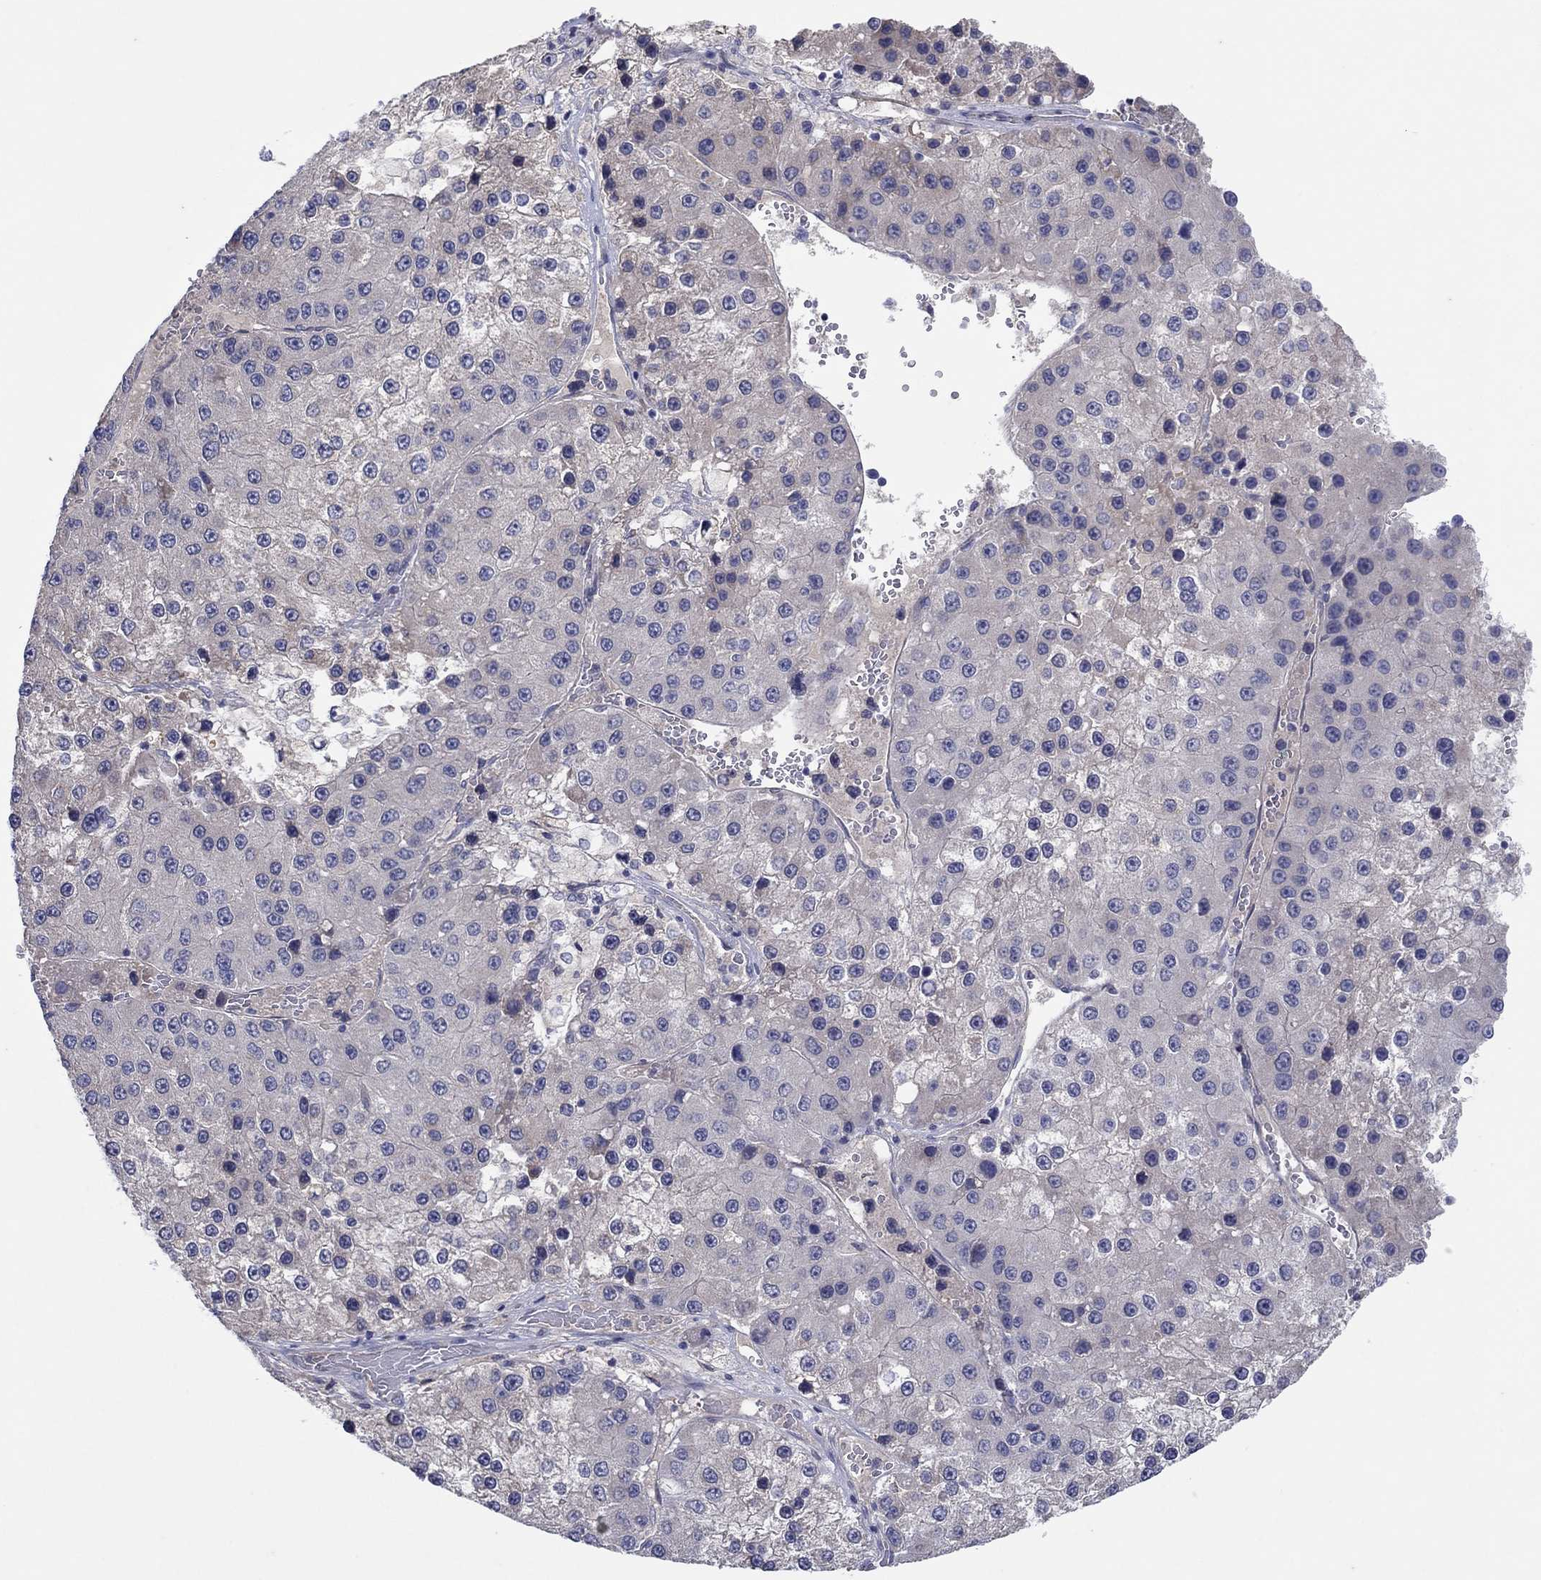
{"staining": {"intensity": "negative", "quantity": "none", "location": "none"}, "tissue": "liver cancer", "cell_type": "Tumor cells", "image_type": "cancer", "snomed": [{"axis": "morphology", "description": "Carcinoma, Hepatocellular, NOS"}, {"axis": "topography", "description": "Liver"}], "caption": "High power microscopy micrograph of an IHC photomicrograph of liver hepatocellular carcinoma, revealing no significant expression in tumor cells.", "gene": "PLCL2", "patient": {"sex": "female", "age": 73}}